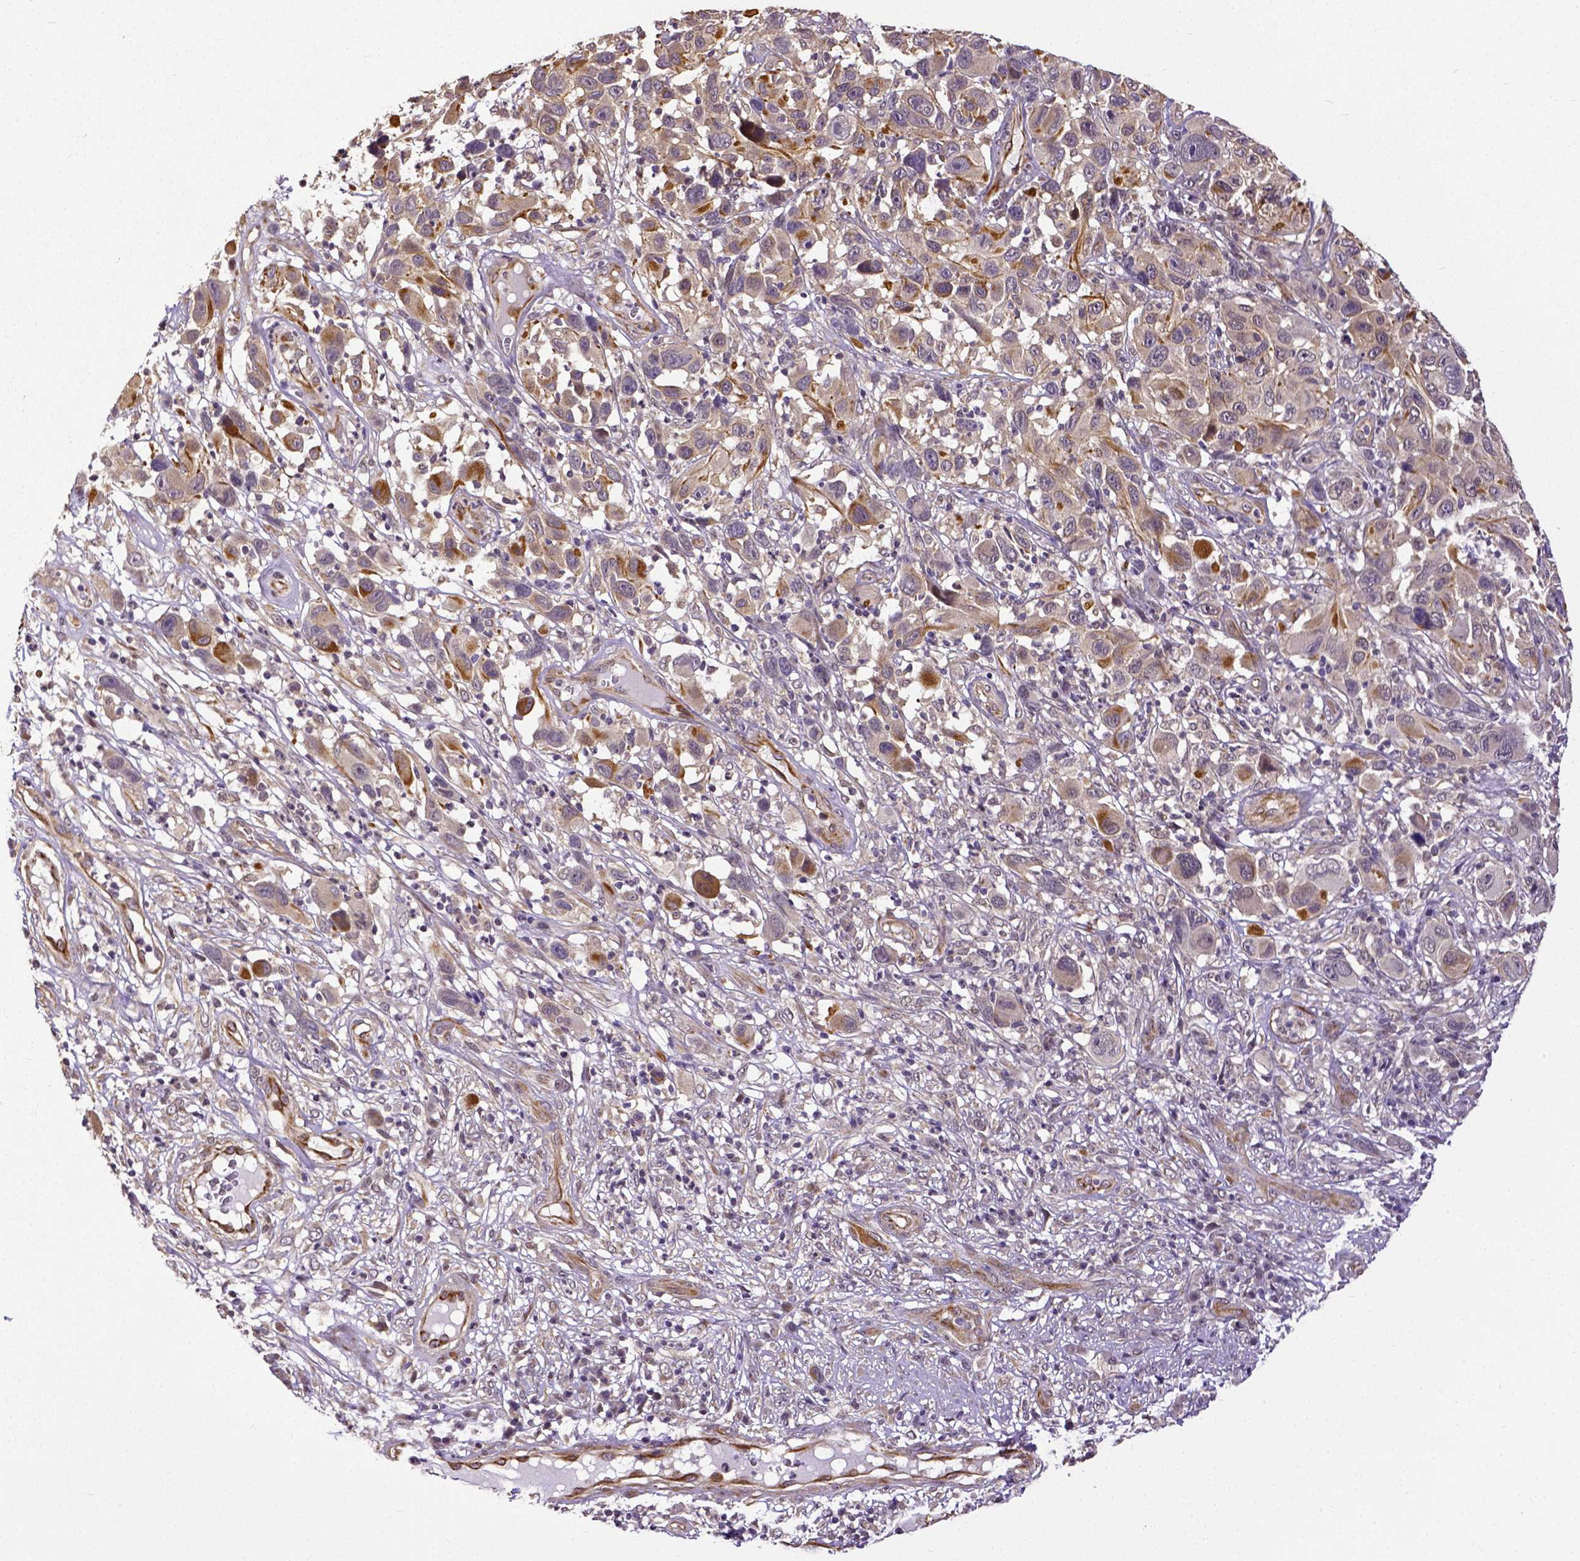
{"staining": {"intensity": "weak", "quantity": "25%-75%", "location": "cytoplasmic/membranous"}, "tissue": "melanoma", "cell_type": "Tumor cells", "image_type": "cancer", "snomed": [{"axis": "morphology", "description": "Malignant melanoma, NOS"}, {"axis": "topography", "description": "Skin"}], "caption": "Tumor cells show low levels of weak cytoplasmic/membranous expression in approximately 25%-75% of cells in malignant melanoma.", "gene": "DICER1", "patient": {"sex": "male", "age": 53}}